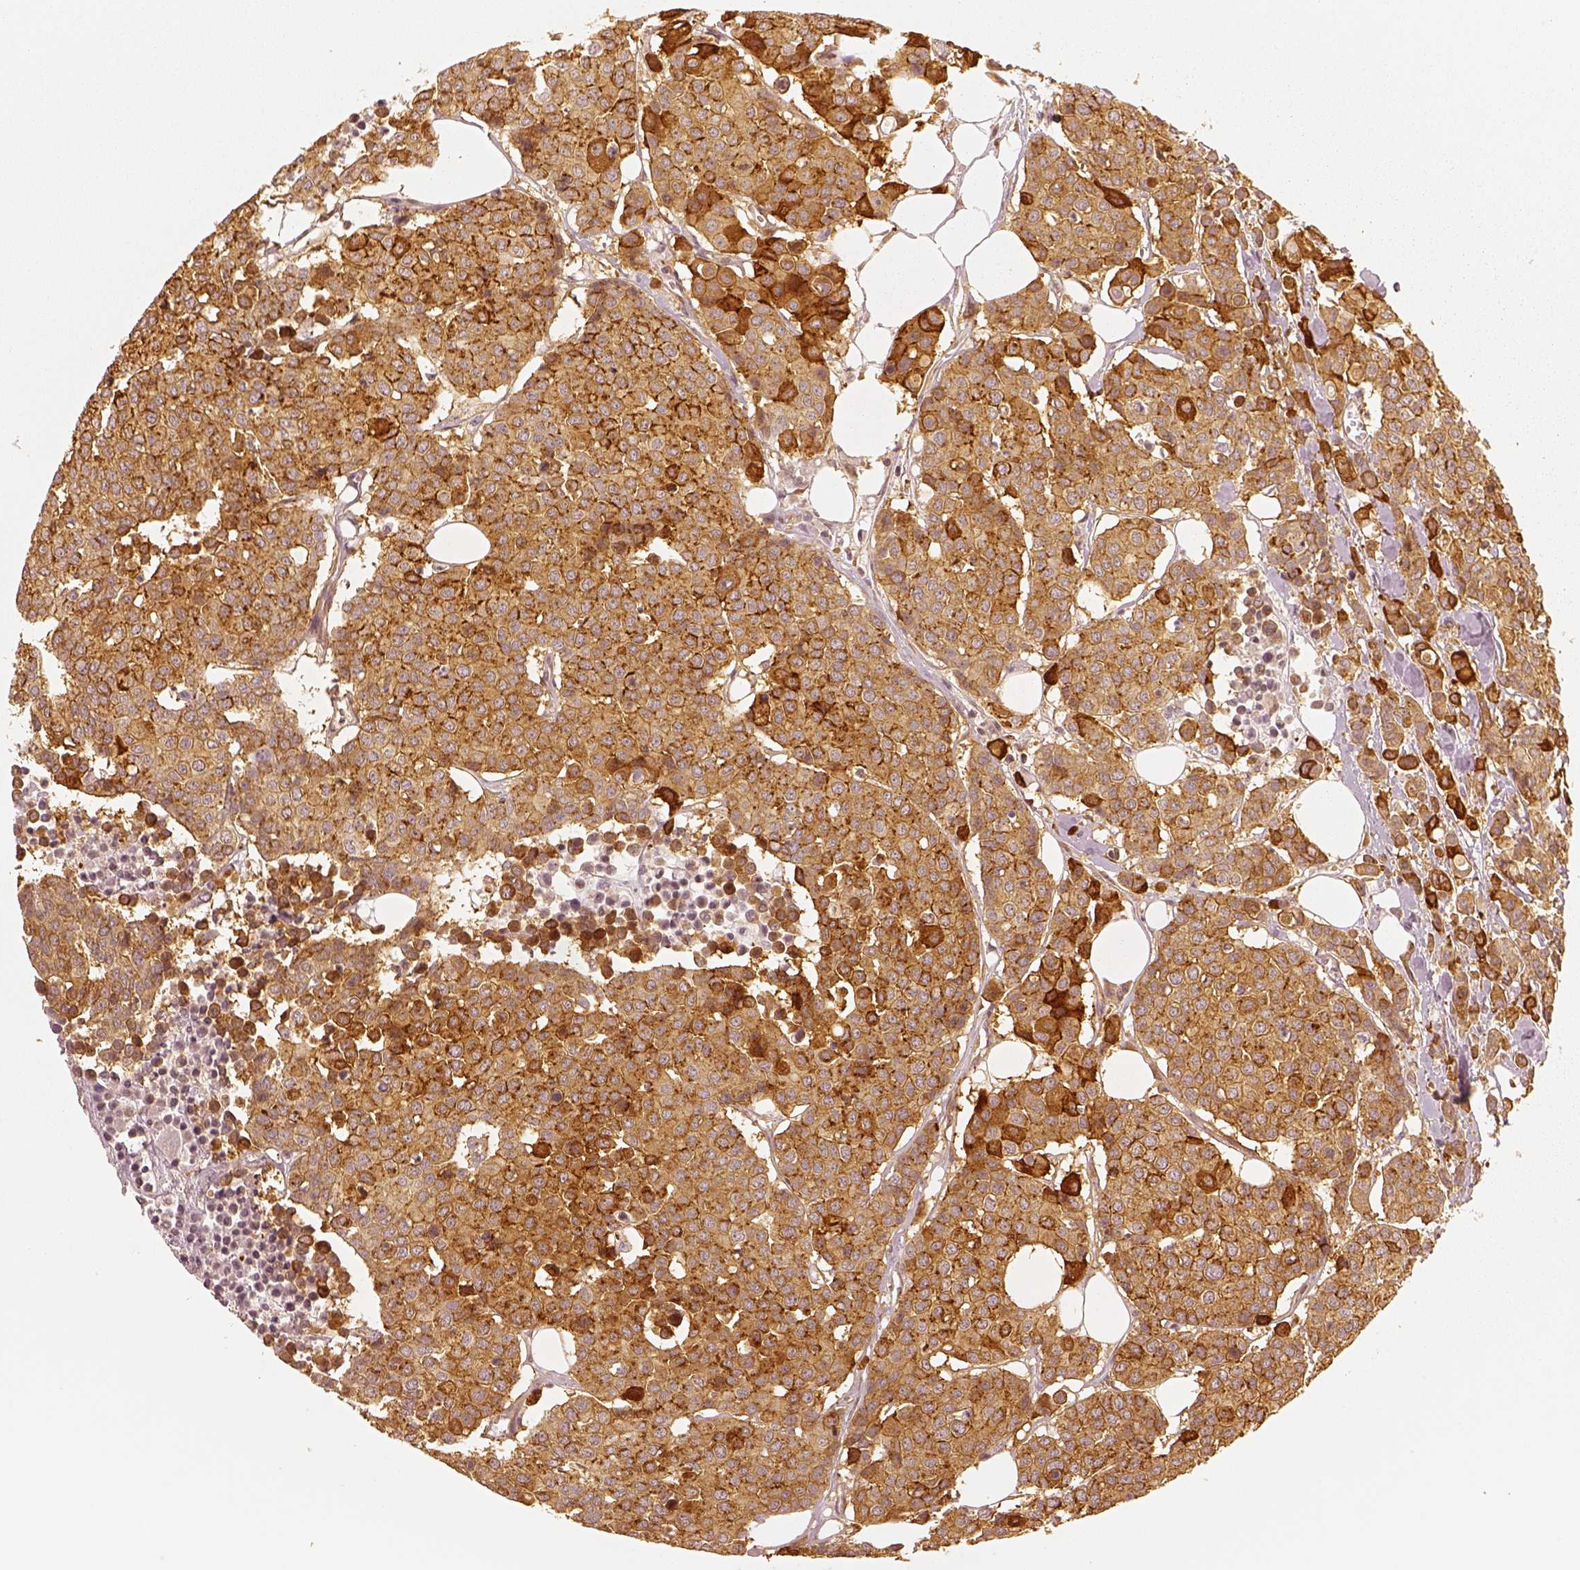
{"staining": {"intensity": "moderate", "quantity": ">75%", "location": "cytoplasmic/membranous"}, "tissue": "carcinoid", "cell_type": "Tumor cells", "image_type": "cancer", "snomed": [{"axis": "morphology", "description": "Carcinoid, malignant, NOS"}, {"axis": "topography", "description": "Colon"}], "caption": "High-power microscopy captured an IHC histopathology image of carcinoid, revealing moderate cytoplasmic/membranous expression in about >75% of tumor cells. The protein is stained brown, and the nuclei are stained in blue (DAB (3,3'-diaminobenzidine) IHC with brightfield microscopy, high magnification).", "gene": "GORASP2", "patient": {"sex": "male", "age": 81}}